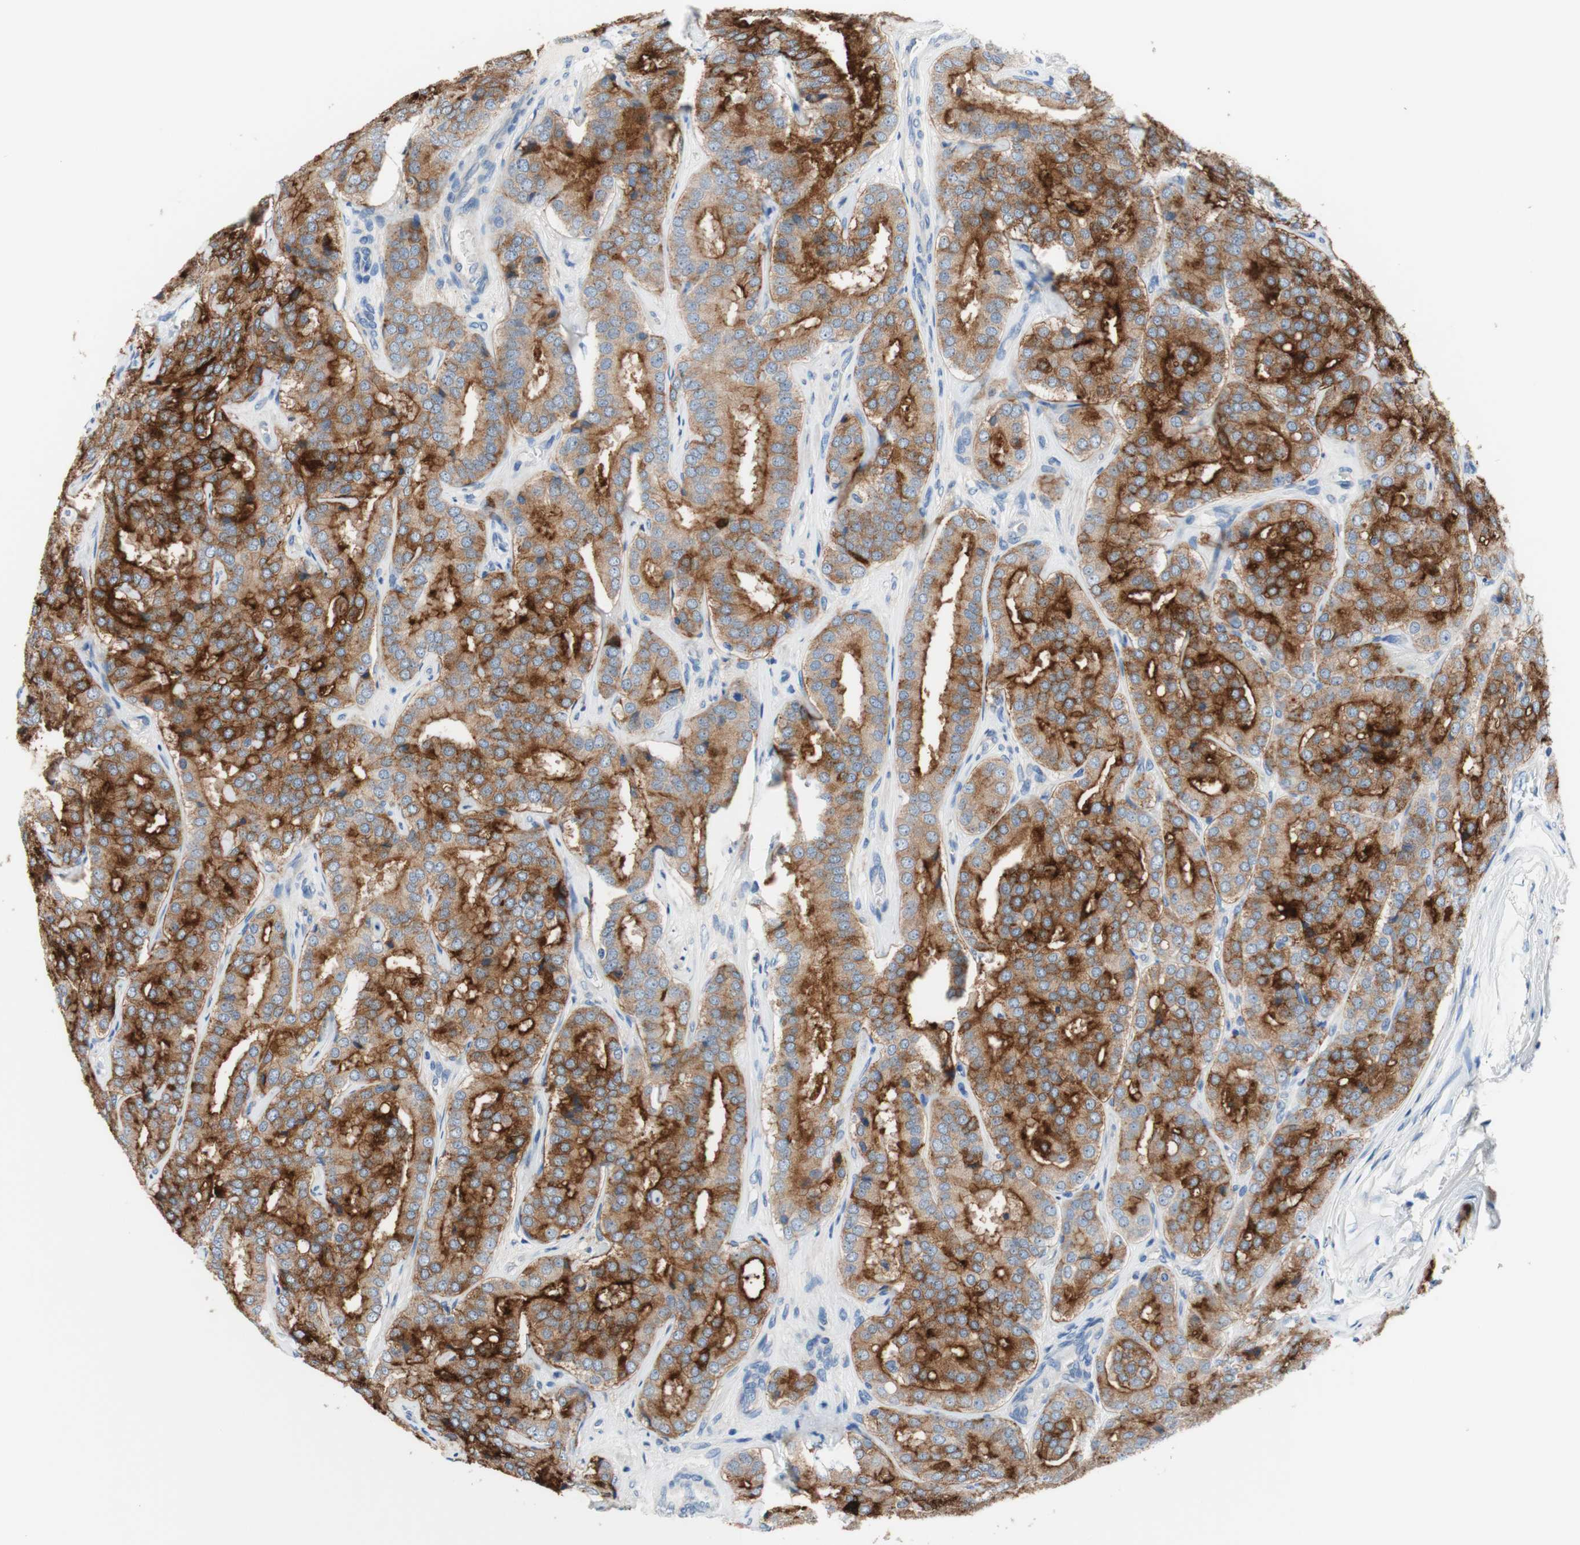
{"staining": {"intensity": "strong", "quantity": ">75%", "location": "cytoplasmic/membranous"}, "tissue": "prostate cancer", "cell_type": "Tumor cells", "image_type": "cancer", "snomed": [{"axis": "morphology", "description": "Adenocarcinoma, High grade"}, {"axis": "topography", "description": "Prostate"}], "caption": "Protein expression analysis of prostate adenocarcinoma (high-grade) reveals strong cytoplasmic/membranous expression in about >75% of tumor cells.", "gene": "F3", "patient": {"sex": "male", "age": 65}}